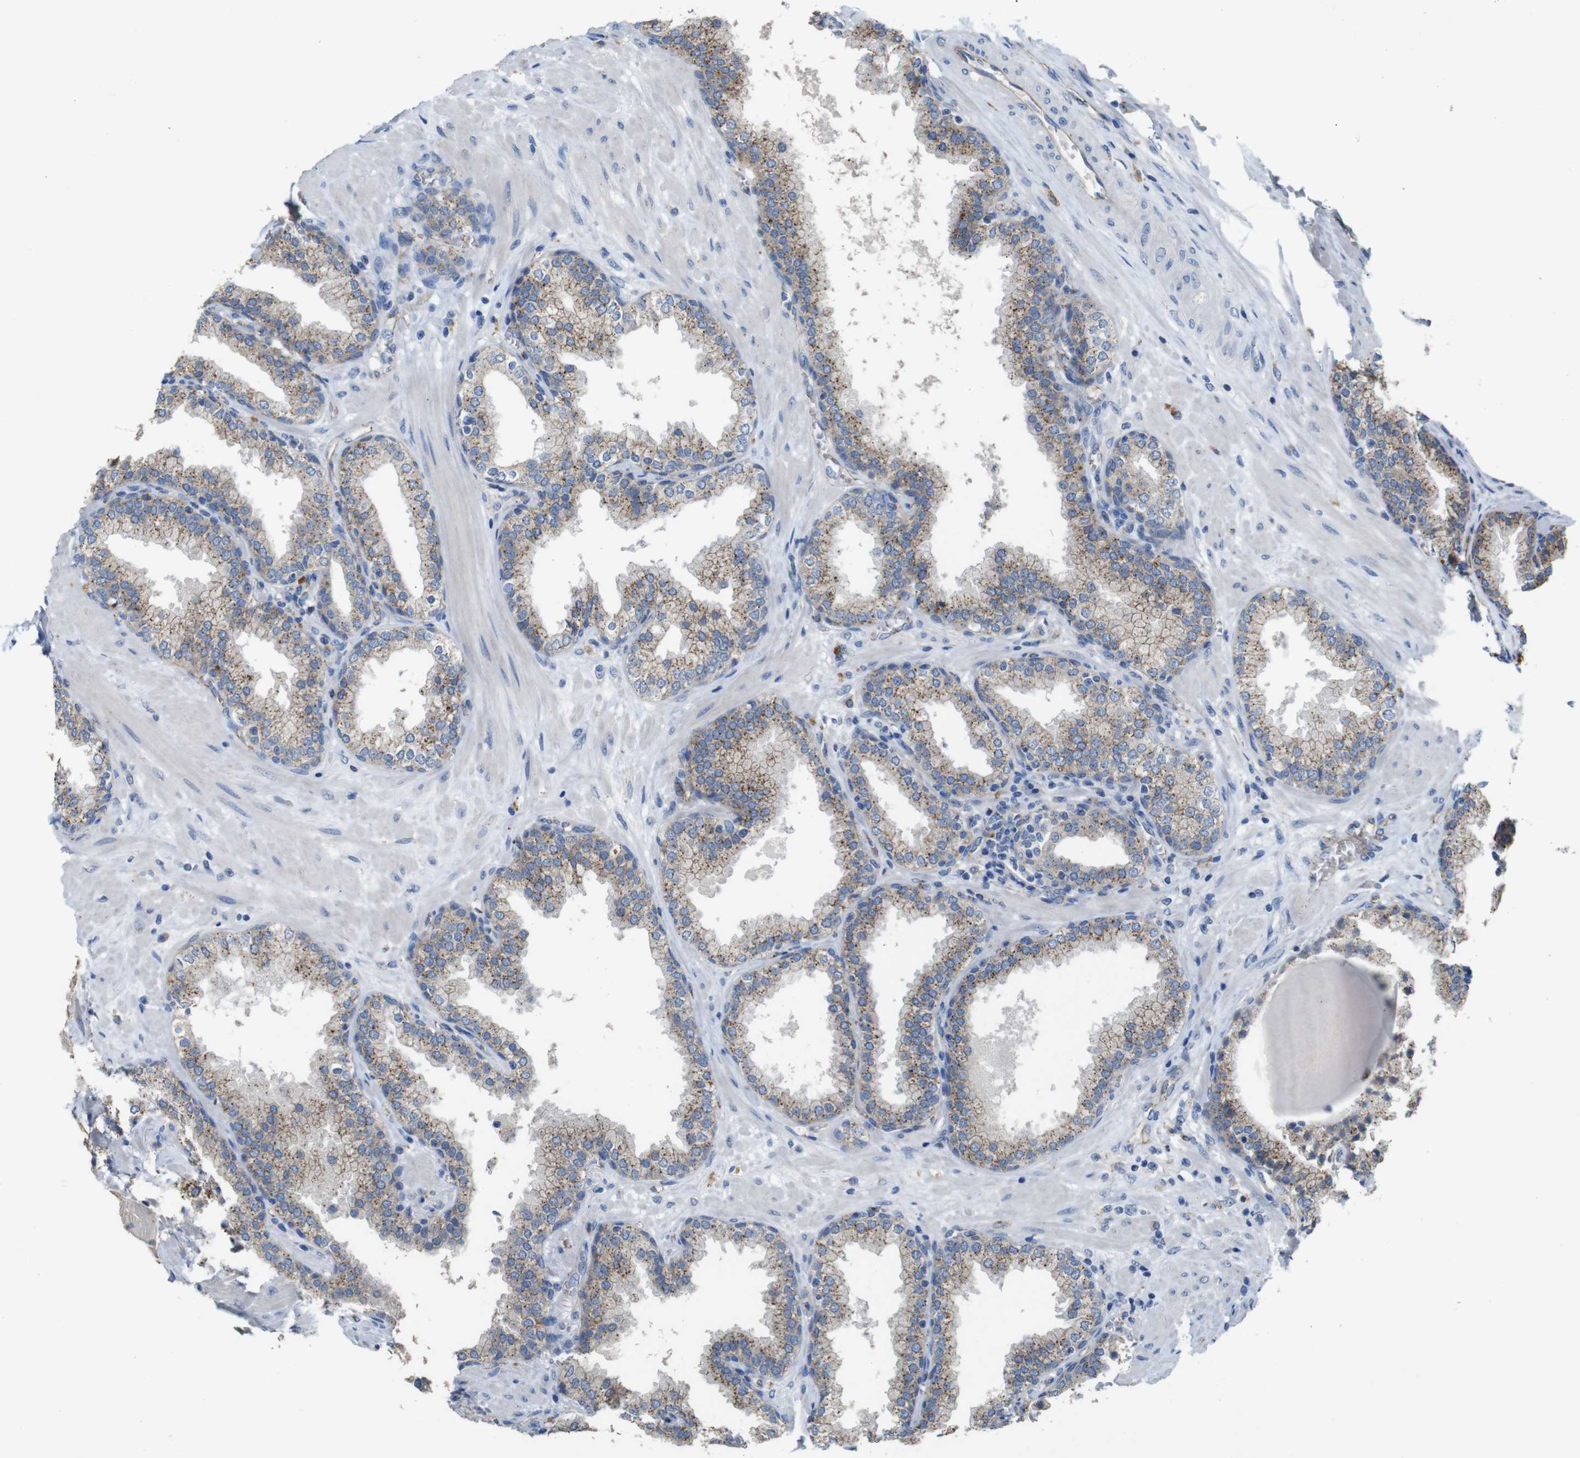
{"staining": {"intensity": "weak", "quantity": ">75%", "location": "cytoplasmic/membranous"}, "tissue": "prostate", "cell_type": "Glandular cells", "image_type": "normal", "snomed": [{"axis": "morphology", "description": "Normal tissue, NOS"}, {"axis": "topography", "description": "Prostate"}], "caption": "The histopathology image reveals a brown stain indicating the presence of a protein in the cytoplasmic/membranous of glandular cells in prostate.", "gene": "NHLRC3", "patient": {"sex": "male", "age": 51}}